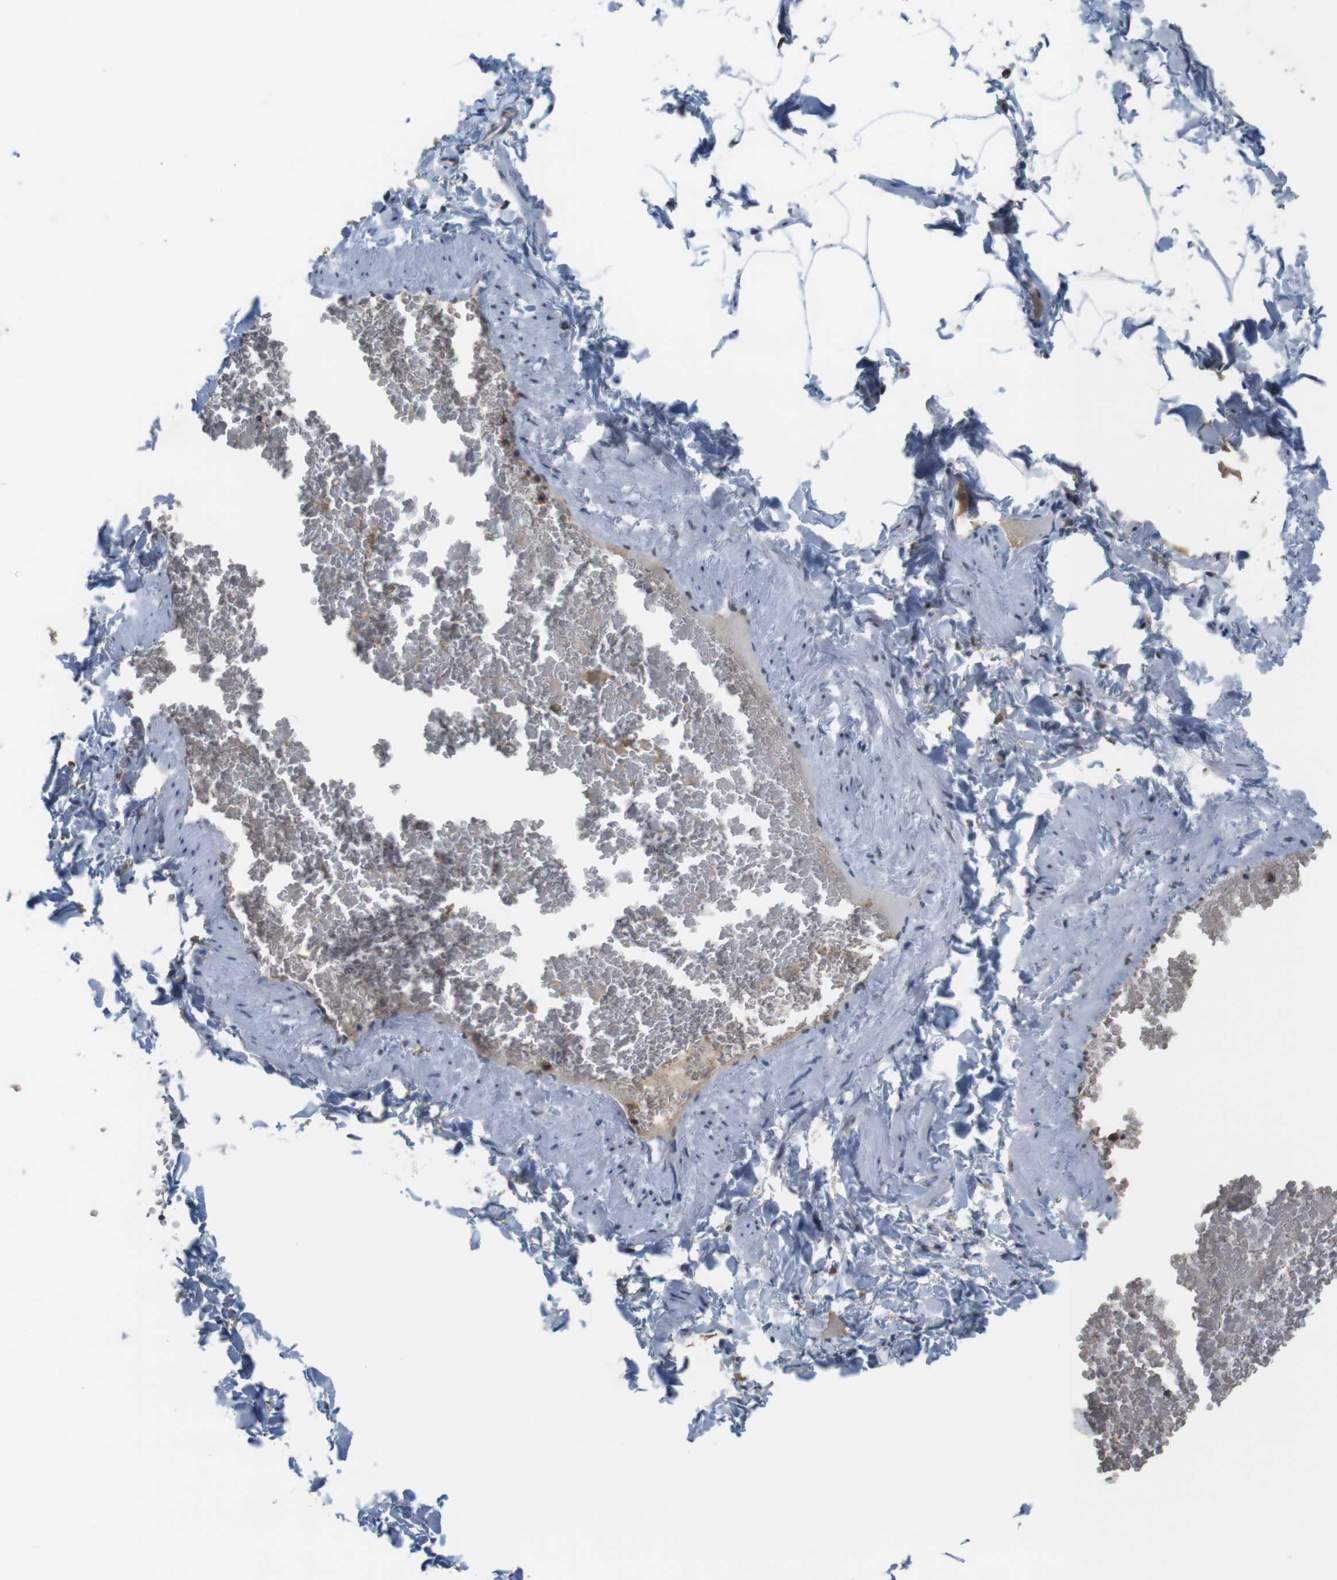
{"staining": {"intensity": "moderate", "quantity": ">75%", "location": "nuclear"}, "tissue": "adipose tissue", "cell_type": "Adipocytes", "image_type": "normal", "snomed": [{"axis": "morphology", "description": "Normal tissue, NOS"}, {"axis": "topography", "description": "Vascular tissue"}], "caption": "Immunohistochemistry (IHC) (DAB) staining of normal adipose tissue shows moderate nuclear protein staining in approximately >75% of adipocytes.", "gene": "SUB1", "patient": {"sex": "male", "age": 41}}